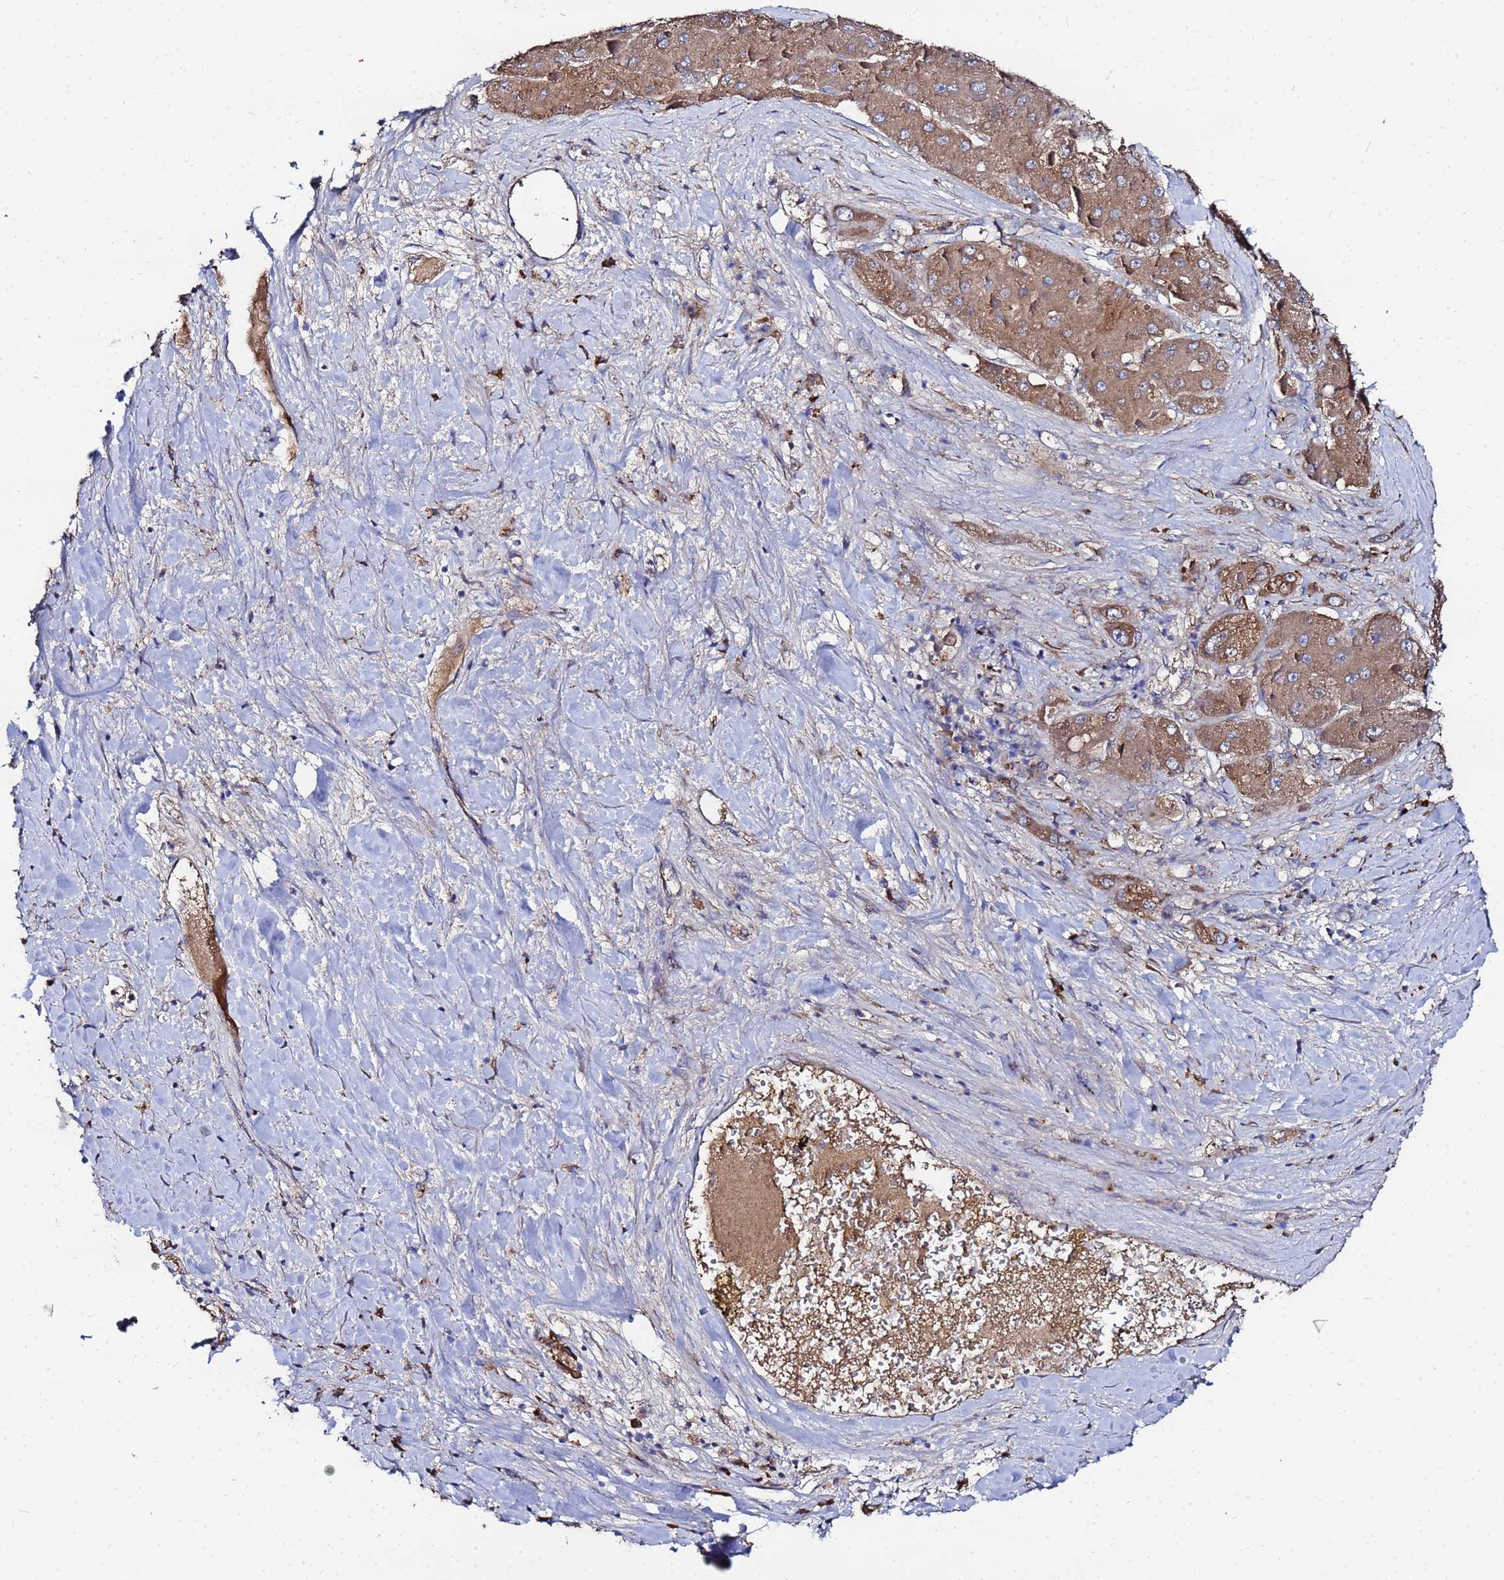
{"staining": {"intensity": "moderate", "quantity": ">75%", "location": "cytoplasmic/membranous"}, "tissue": "liver cancer", "cell_type": "Tumor cells", "image_type": "cancer", "snomed": [{"axis": "morphology", "description": "Carcinoma, Hepatocellular, NOS"}, {"axis": "topography", "description": "Liver"}], "caption": "Tumor cells reveal moderate cytoplasmic/membranous positivity in about >75% of cells in liver cancer (hepatocellular carcinoma). Using DAB (3,3'-diaminobenzidine) (brown) and hematoxylin (blue) stains, captured at high magnification using brightfield microscopy.", "gene": "TCP10L", "patient": {"sex": "female", "age": 73}}